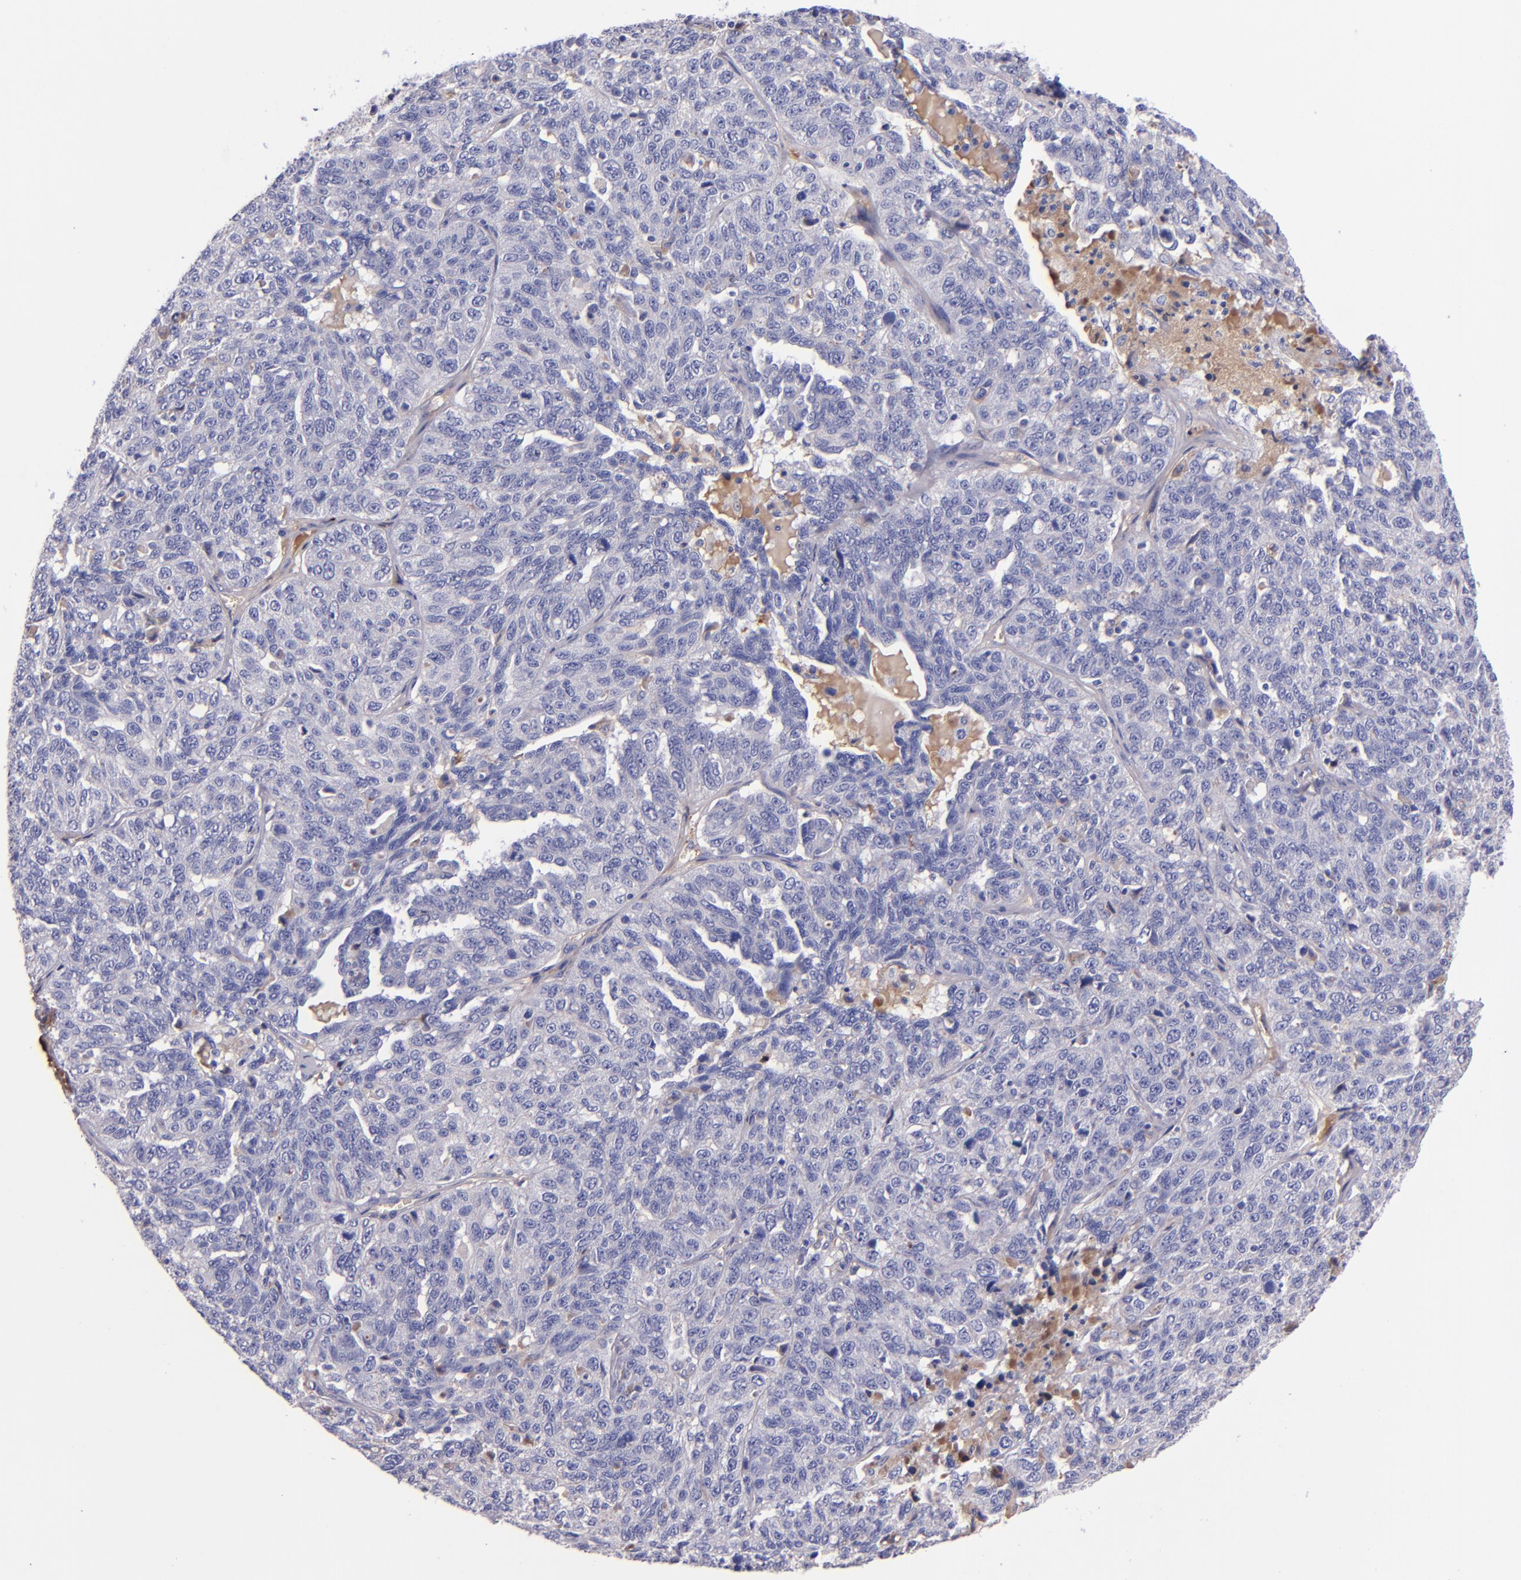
{"staining": {"intensity": "weak", "quantity": "<25%", "location": "cytoplasmic/membranous"}, "tissue": "ovarian cancer", "cell_type": "Tumor cells", "image_type": "cancer", "snomed": [{"axis": "morphology", "description": "Cystadenocarcinoma, serous, NOS"}, {"axis": "topography", "description": "Ovary"}], "caption": "A photomicrograph of human ovarian cancer (serous cystadenocarcinoma) is negative for staining in tumor cells.", "gene": "KNG1", "patient": {"sex": "female", "age": 71}}